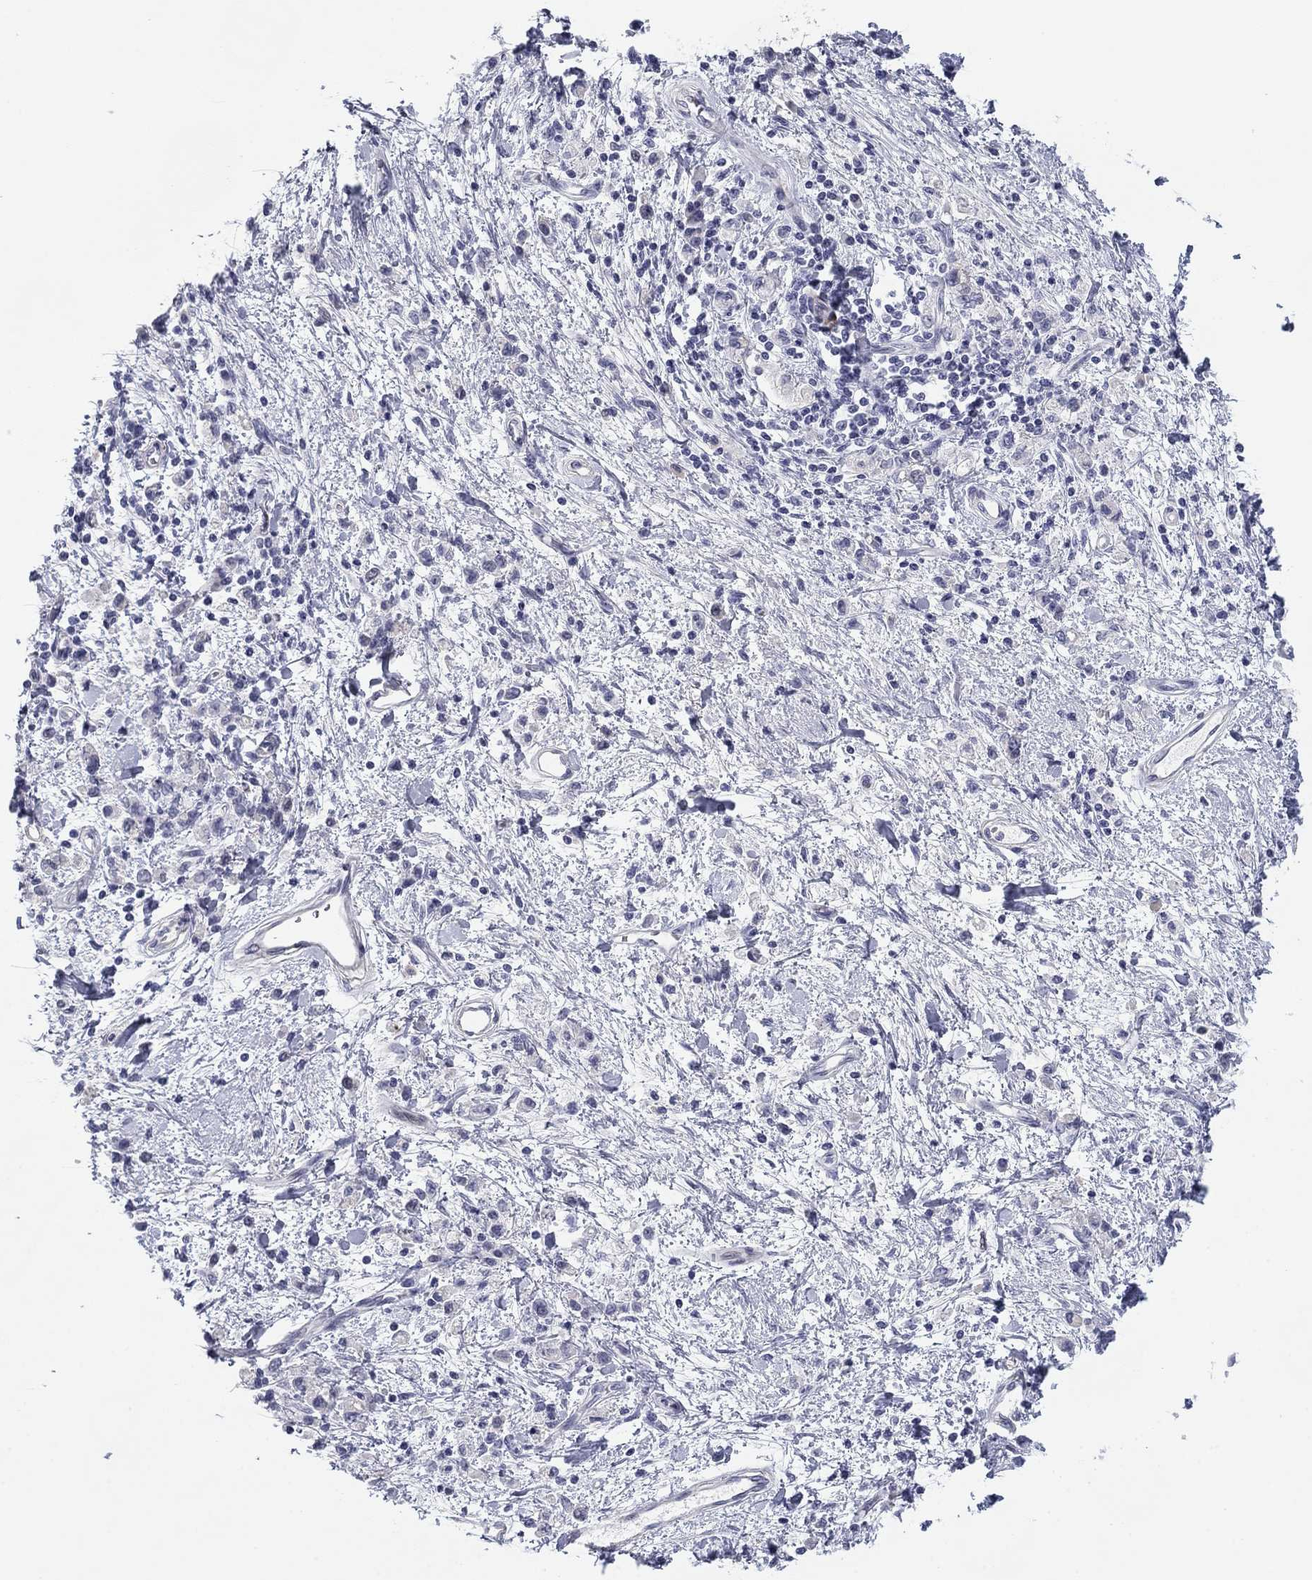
{"staining": {"intensity": "negative", "quantity": "none", "location": "none"}, "tissue": "stomach cancer", "cell_type": "Tumor cells", "image_type": "cancer", "snomed": [{"axis": "morphology", "description": "Adenocarcinoma, NOS"}, {"axis": "topography", "description": "Stomach"}], "caption": "Micrograph shows no significant protein positivity in tumor cells of stomach cancer.", "gene": "PRPH", "patient": {"sex": "male", "age": 77}}